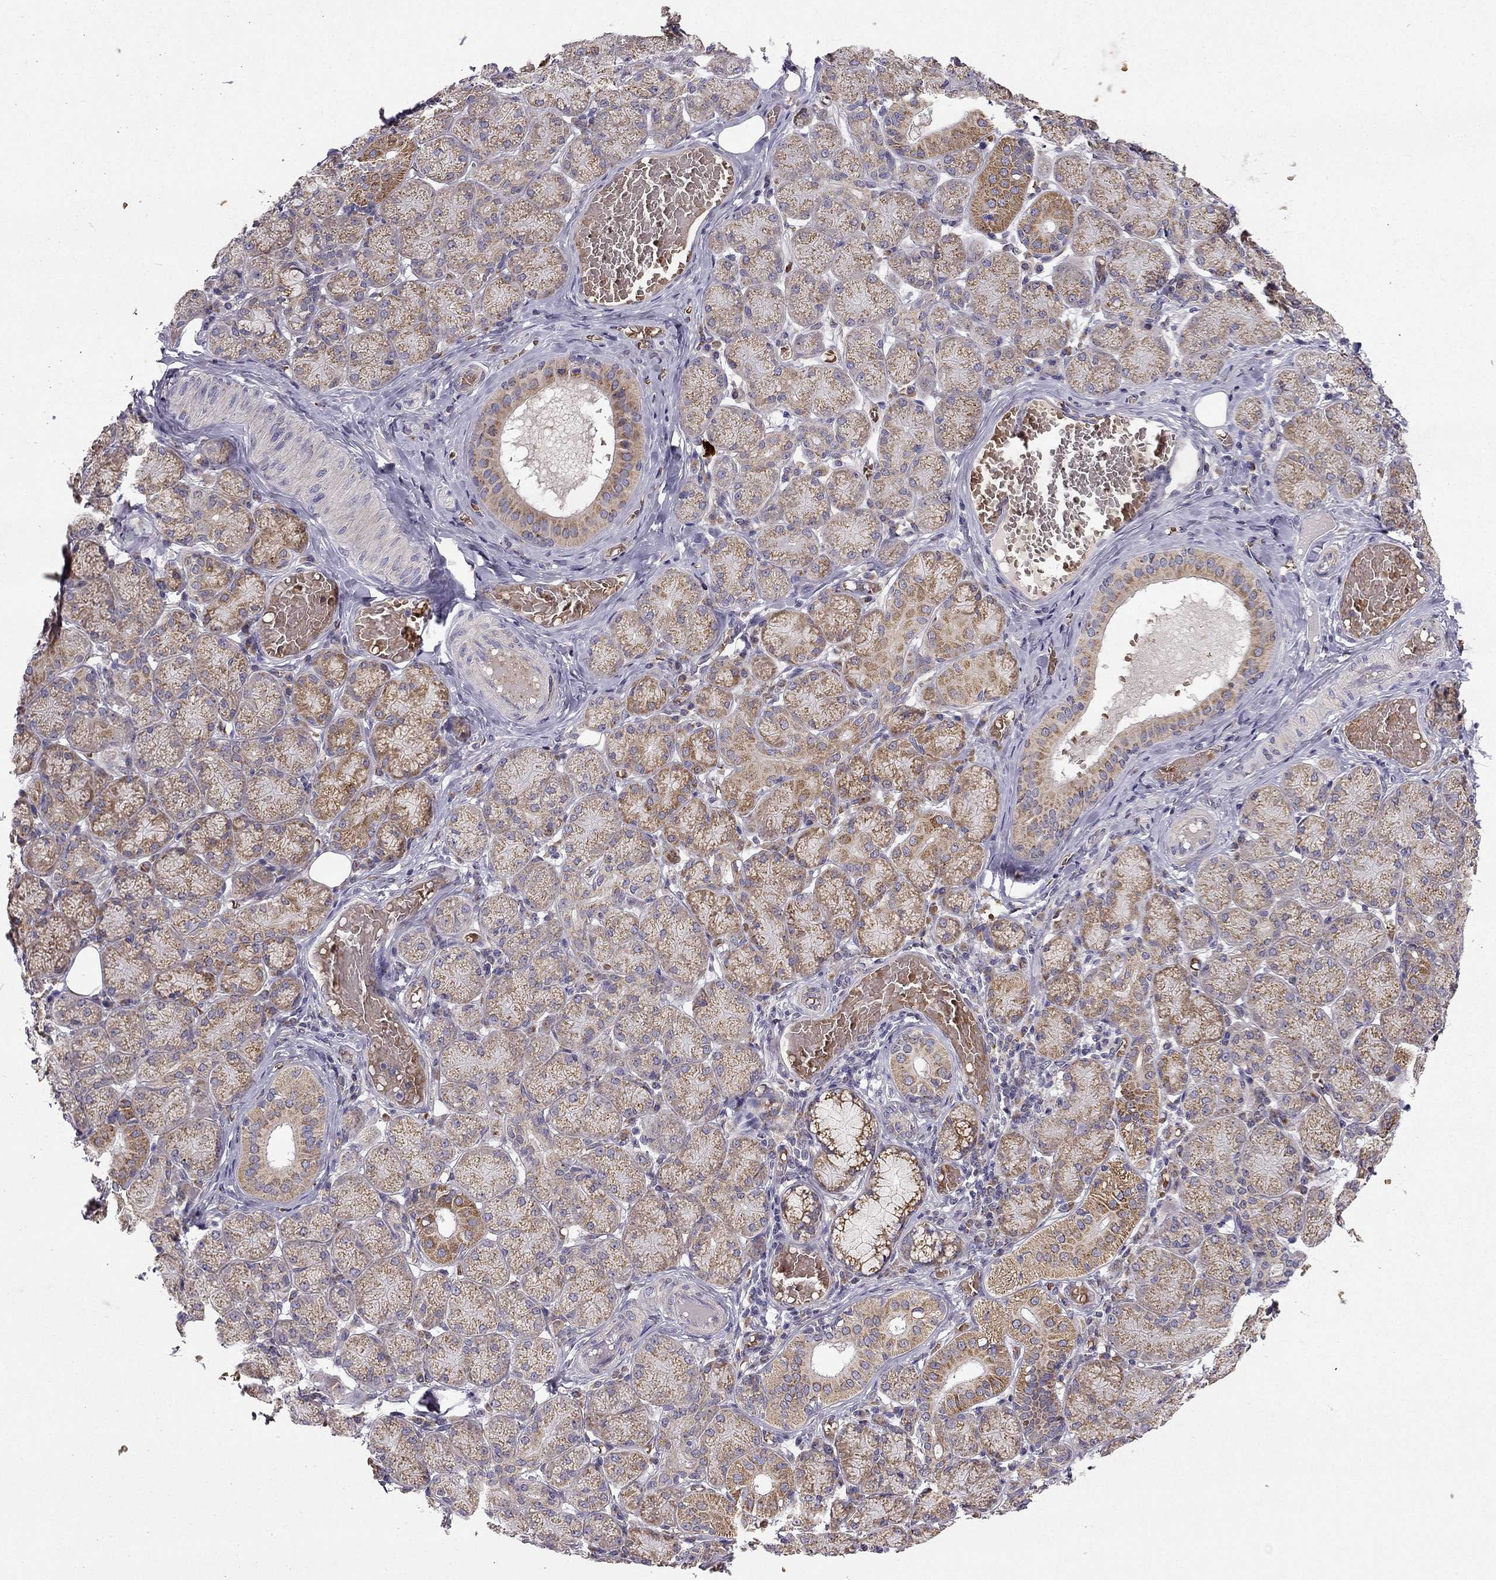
{"staining": {"intensity": "moderate", "quantity": ">75%", "location": "cytoplasmic/membranous"}, "tissue": "salivary gland", "cell_type": "Glandular cells", "image_type": "normal", "snomed": [{"axis": "morphology", "description": "Normal tissue, NOS"}, {"axis": "topography", "description": "Salivary gland"}, {"axis": "topography", "description": "Peripheral nerve tissue"}], "caption": "An image of salivary gland stained for a protein reveals moderate cytoplasmic/membranous brown staining in glandular cells.", "gene": "B4GALT7", "patient": {"sex": "female", "age": 24}}